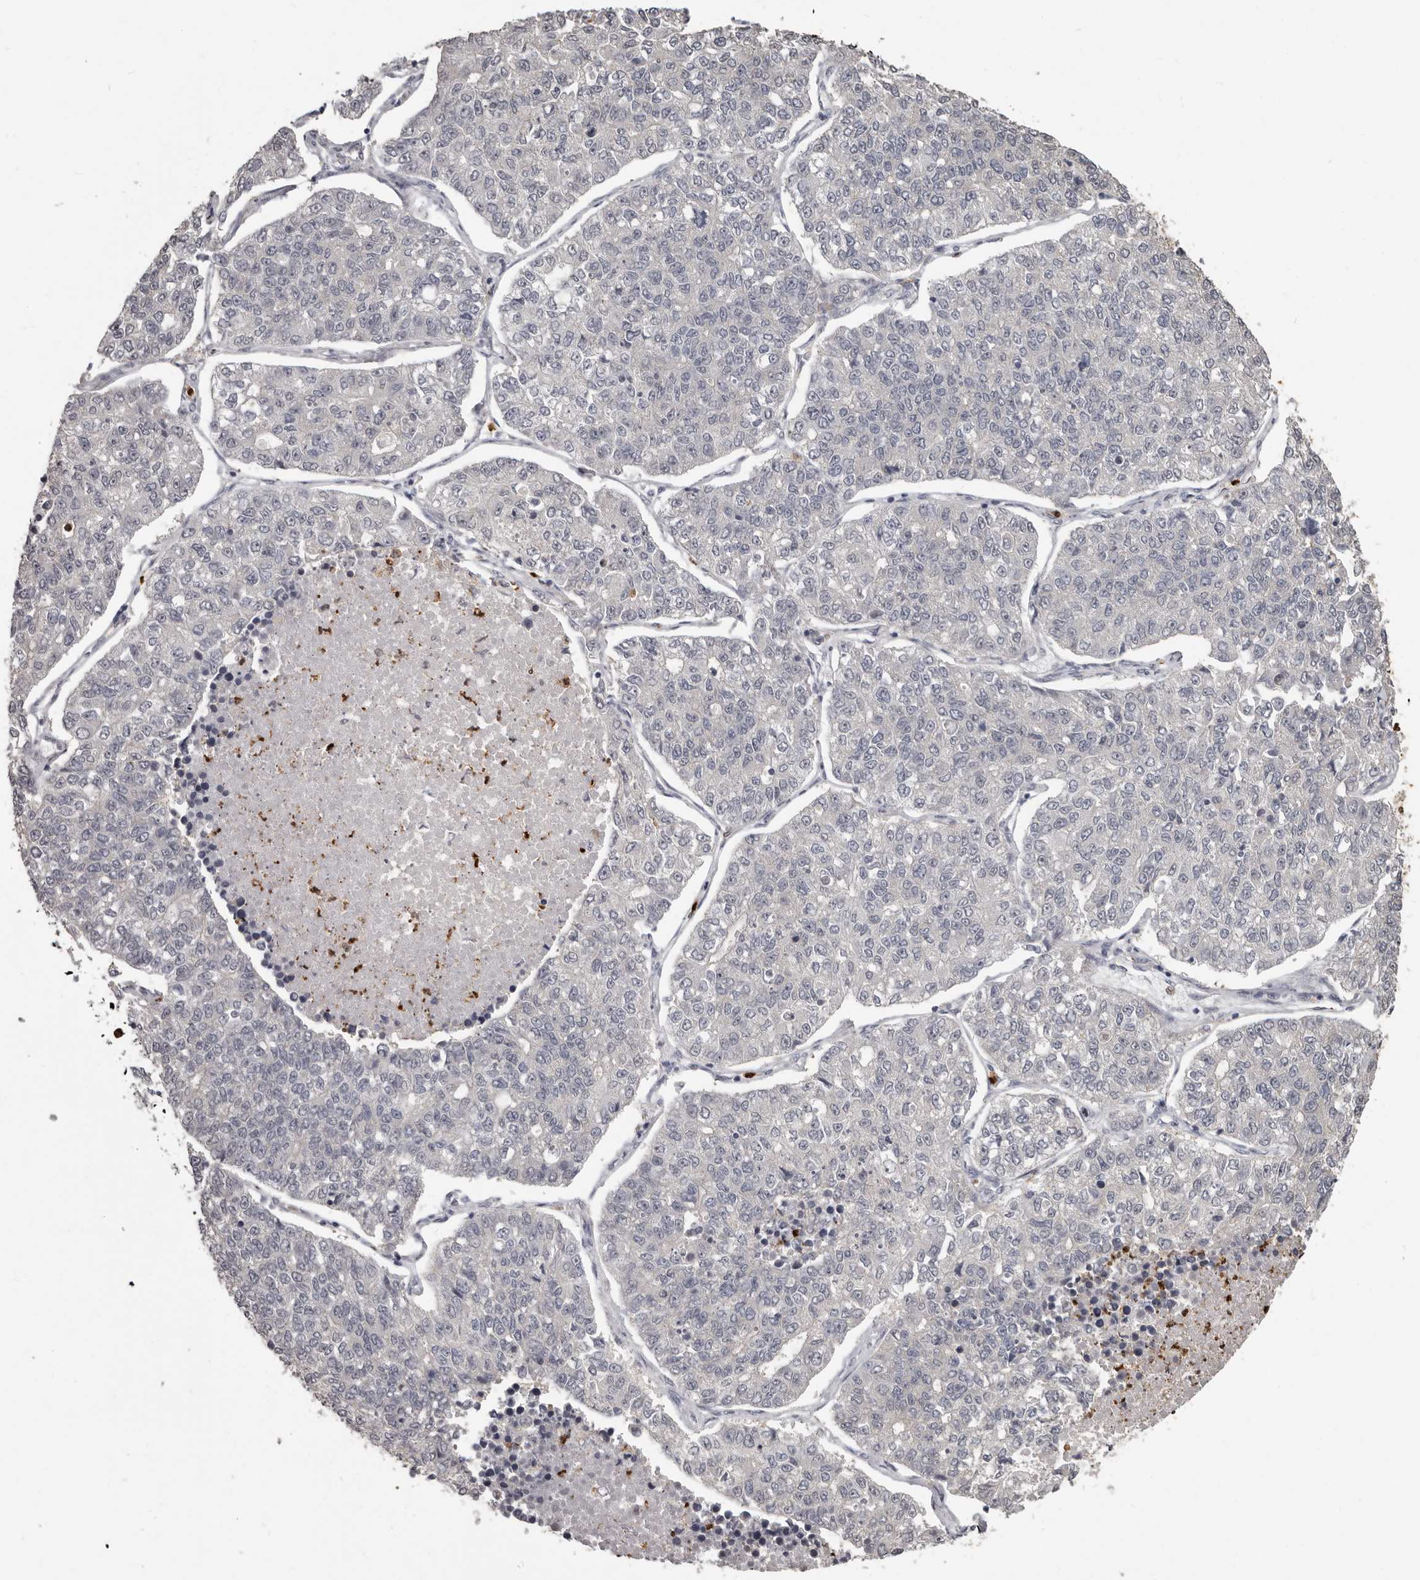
{"staining": {"intensity": "negative", "quantity": "none", "location": "none"}, "tissue": "lung cancer", "cell_type": "Tumor cells", "image_type": "cancer", "snomed": [{"axis": "morphology", "description": "Adenocarcinoma, NOS"}, {"axis": "topography", "description": "Lung"}], "caption": "Tumor cells are negative for brown protein staining in lung adenocarcinoma. (Stains: DAB (3,3'-diaminobenzidine) immunohistochemistry (IHC) with hematoxylin counter stain, Microscopy: brightfield microscopy at high magnification).", "gene": "GPR157", "patient": {"sex": "male", "age": 49}}